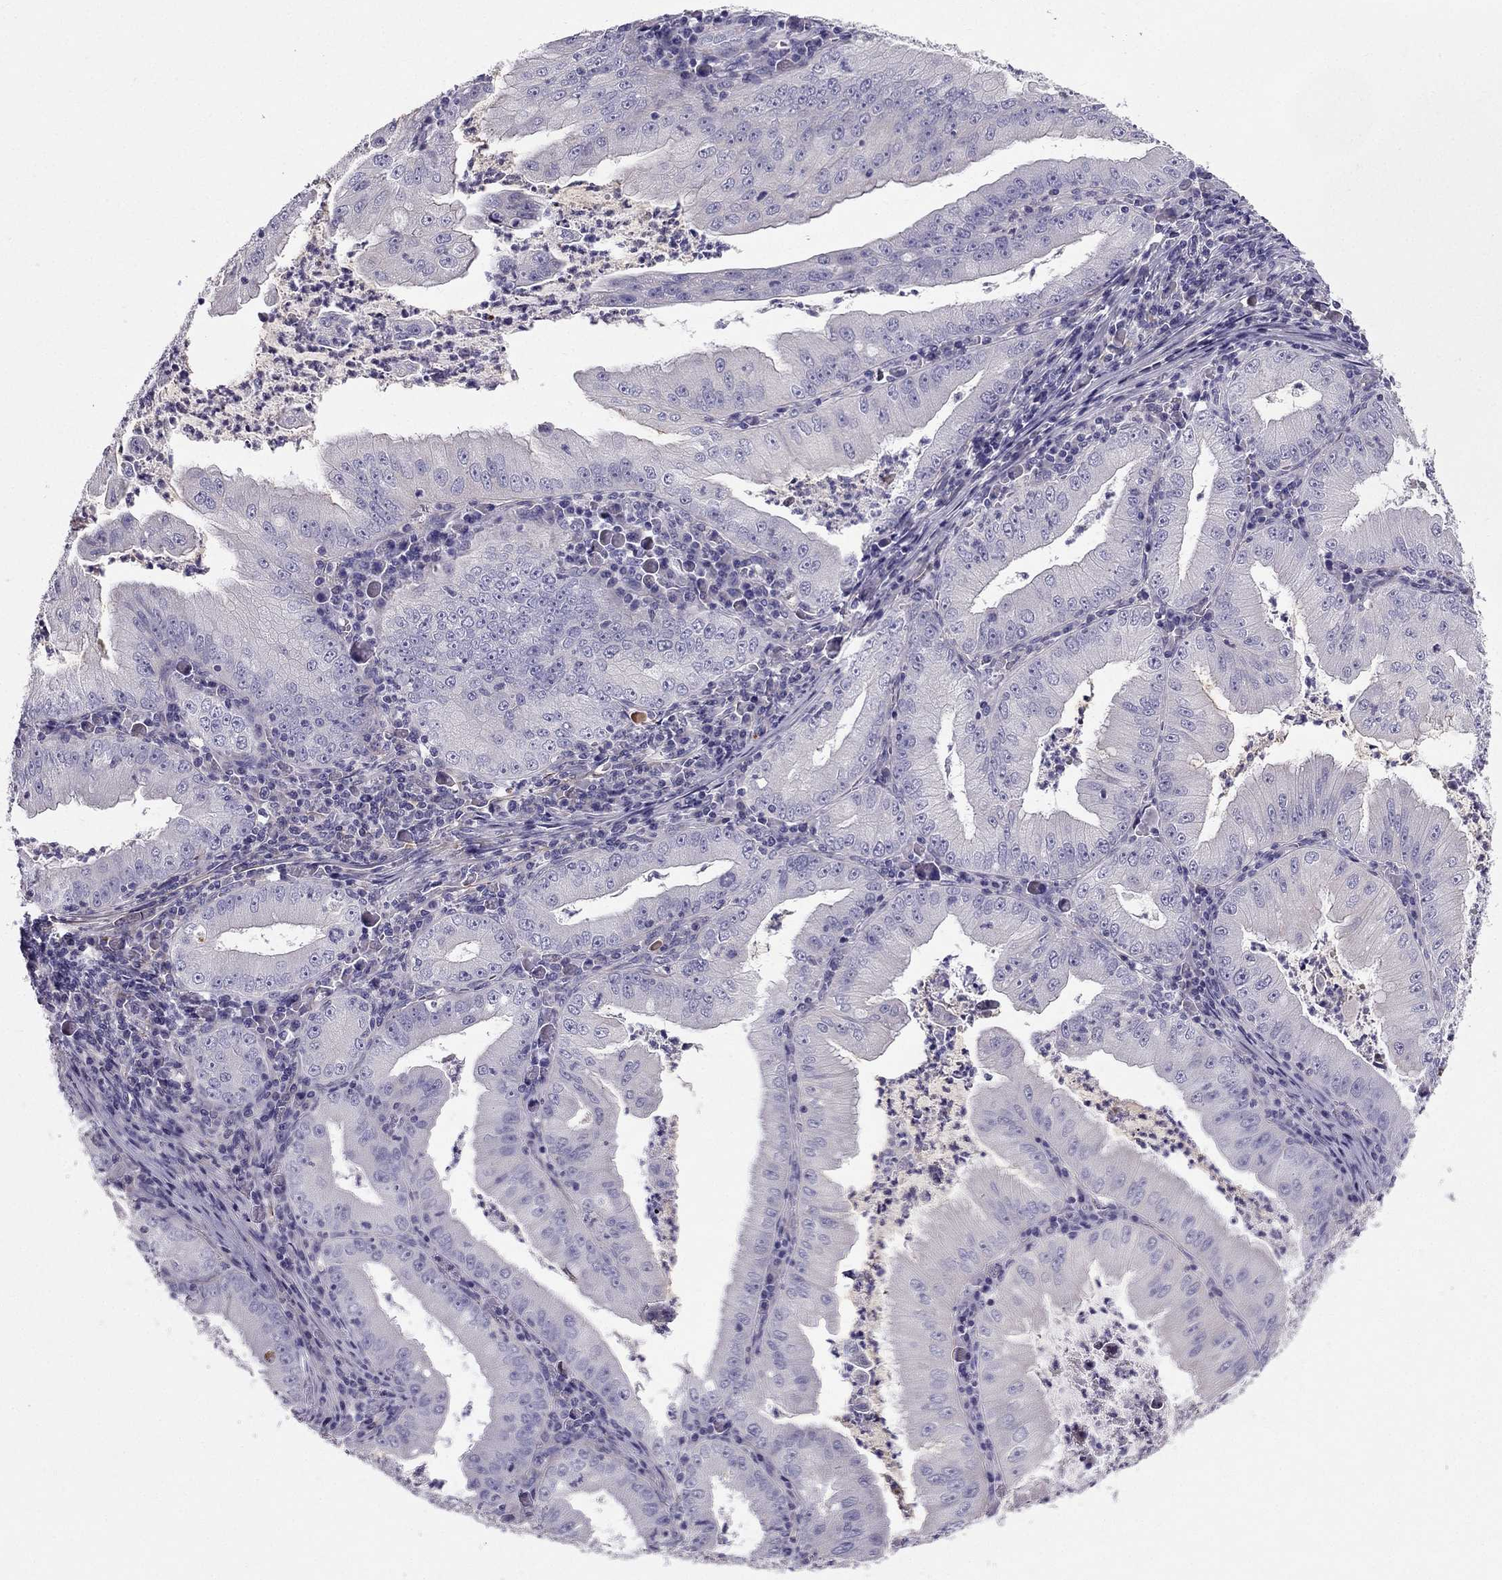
{"staining": {"intensity": "weak", "quantity": "<25%", "location": "cytoplasmic/membranous"}, "tissue": "stomach cancer", "cell_type": "Tumor cells", "image_type": "cancer", "snomed": [{"axis": "morphology", "description": "Adenocarcinoma, NOS"}, {"axis": "topography", "description": "Stomach"}], "caption": "Immunohistochemistry of adenocarcinoma (stomach) demonstrates no expression in tumor cells.", "gene": "SYT5", "patient": {"sex": "male", "age": 76}}